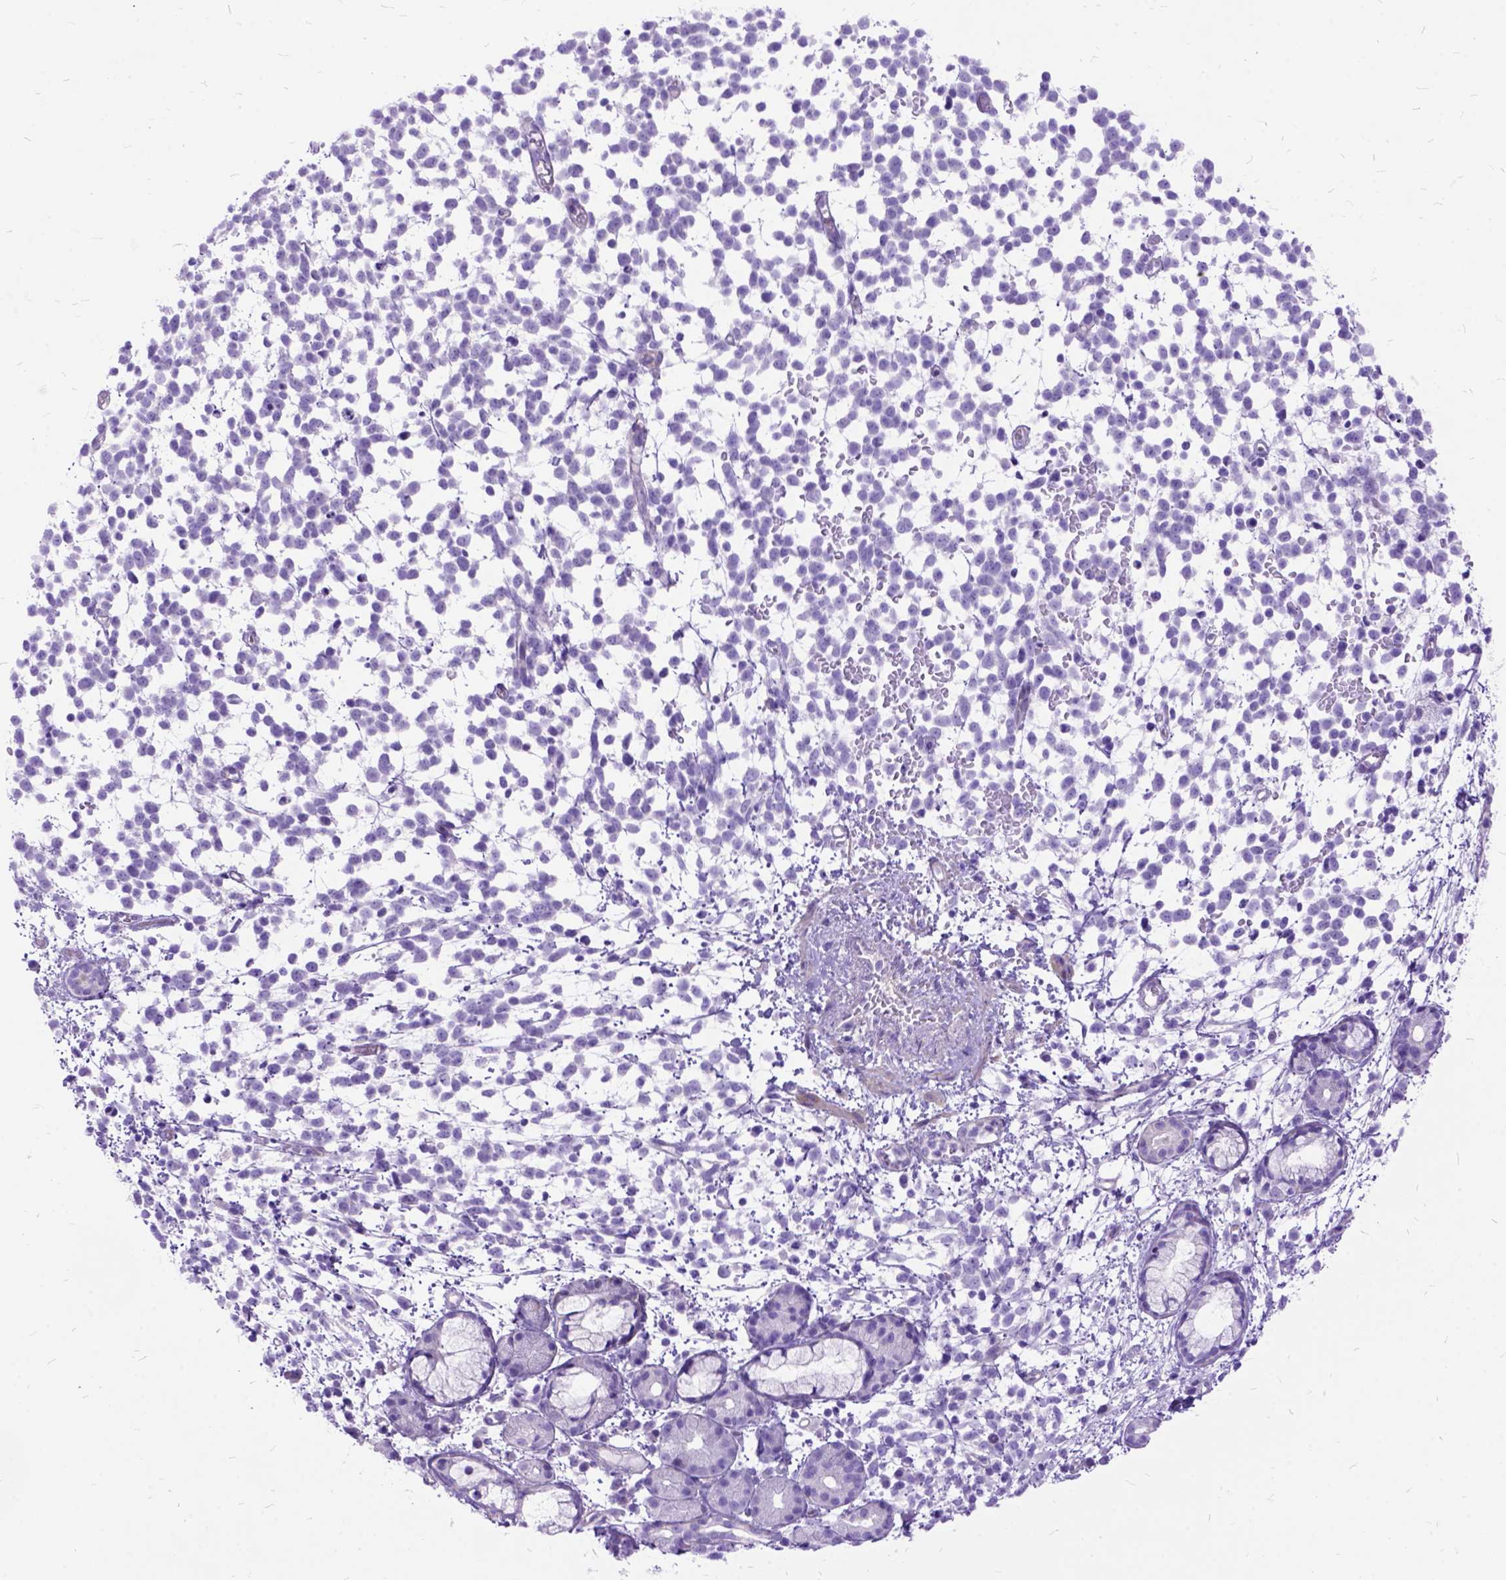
{"staining": {"intensity": "negative", "quantity": "none", "location": "none"}, "tissue": "melanoma", "cell_type": "Tumor cells", "image_type": "cancer", "snomed": [{"axis": "morphology", "description": "Malignant melanoma, NOS"}, {"axis": "topography", "description": "Skin"}], "caption": "This is an immunohistochemistry (IHC) photomicrograph of human melanoma. There is no expression in tumor cells.", "gene": "ARL9", "patient": {"sex": "female", "age": 70}}